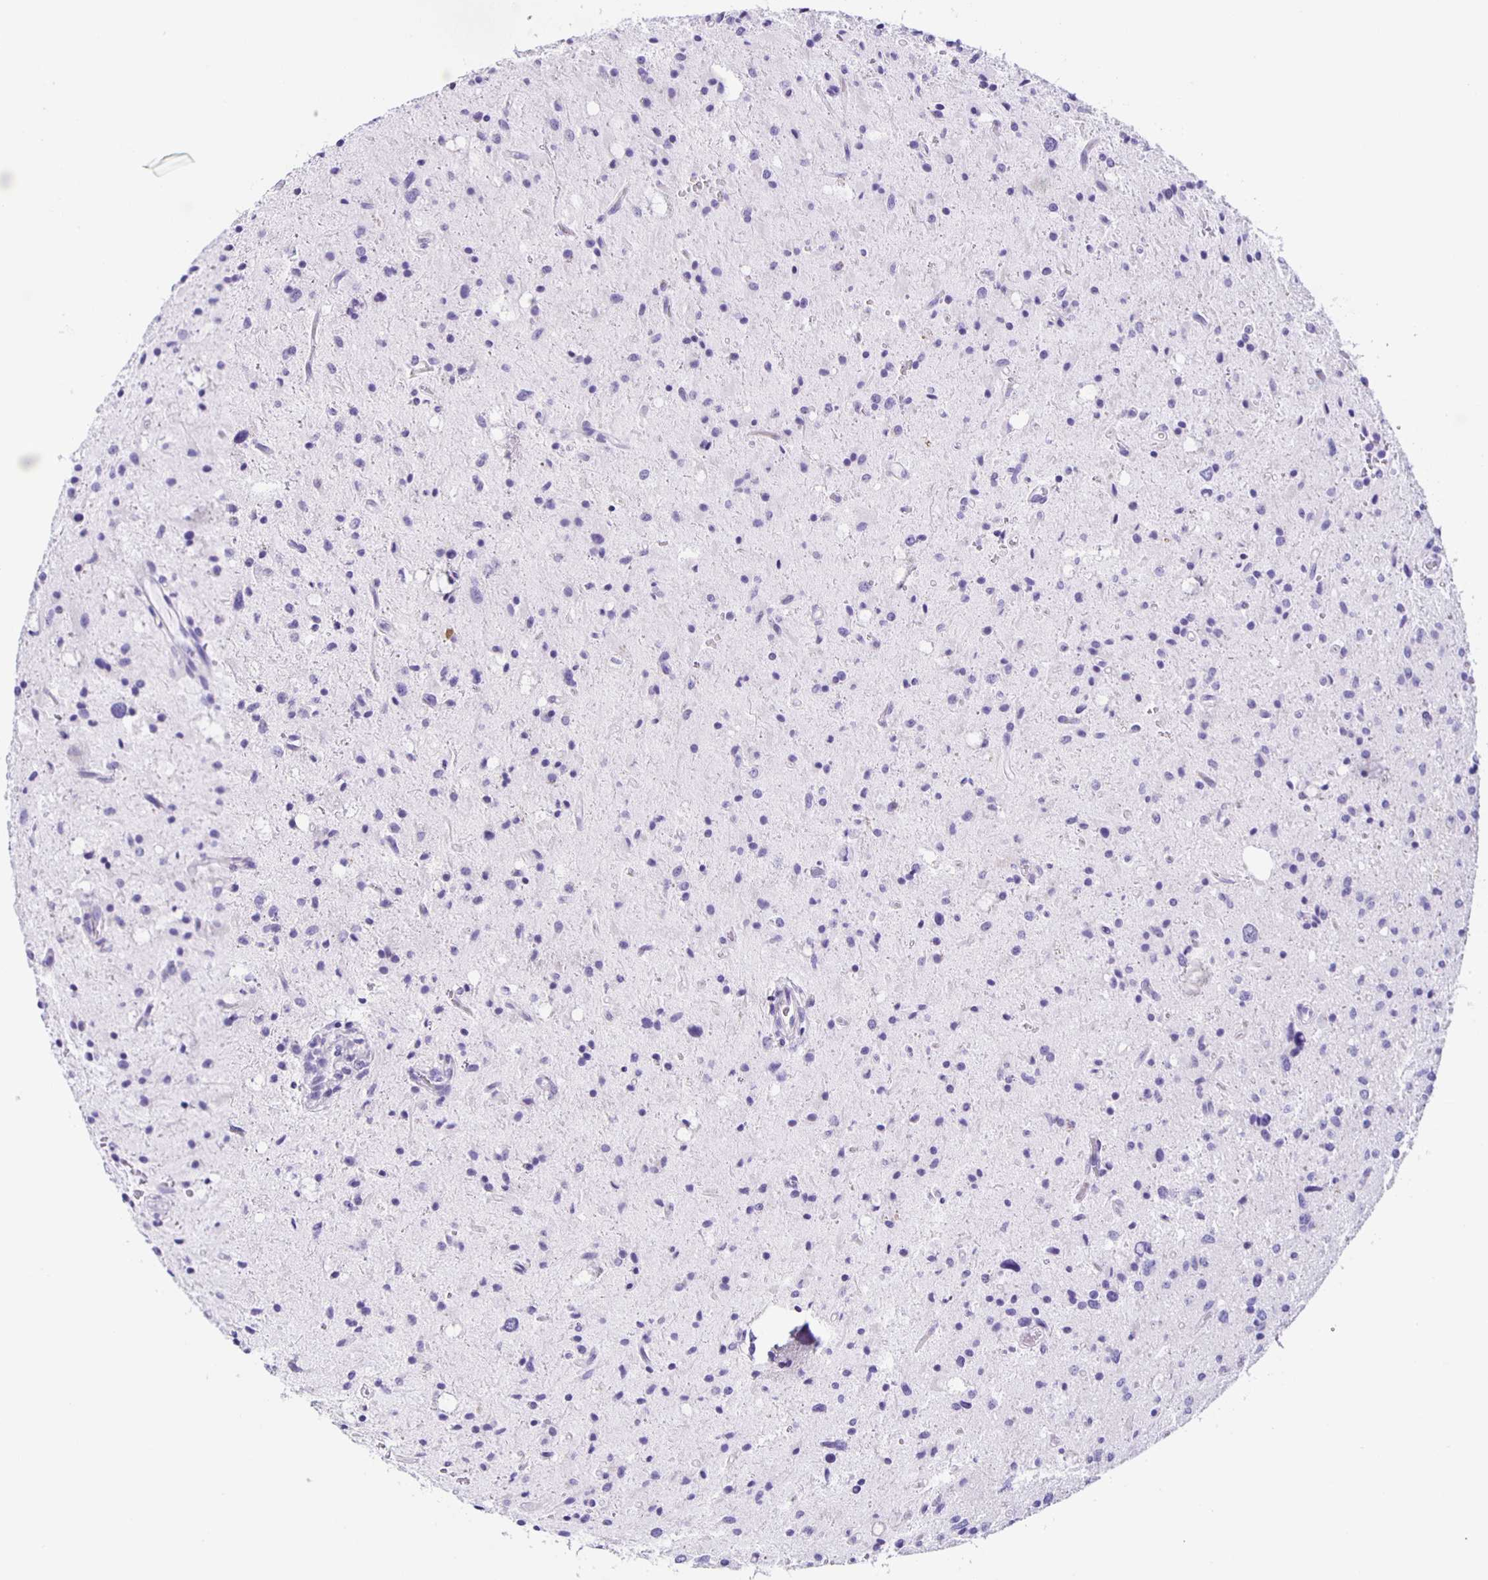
{"staining": {"intensity": "negative", "quantity": "none", "location": "none"}, "tissue": "glioma", "cell_type": "Tumor cells", "image_type": "cancer", "snomed": [{"axis": "morphology", "description": "Glioma, malignant, Low grade"}, {"axis": "topography", "description": "Brain"}], "caption": "Immunohistochemistry of human malignant low-grade glioma exhibits no positivity in tumor cells.", "gene": "AQP6", "patient": {"sex": "female", "age": 58}}